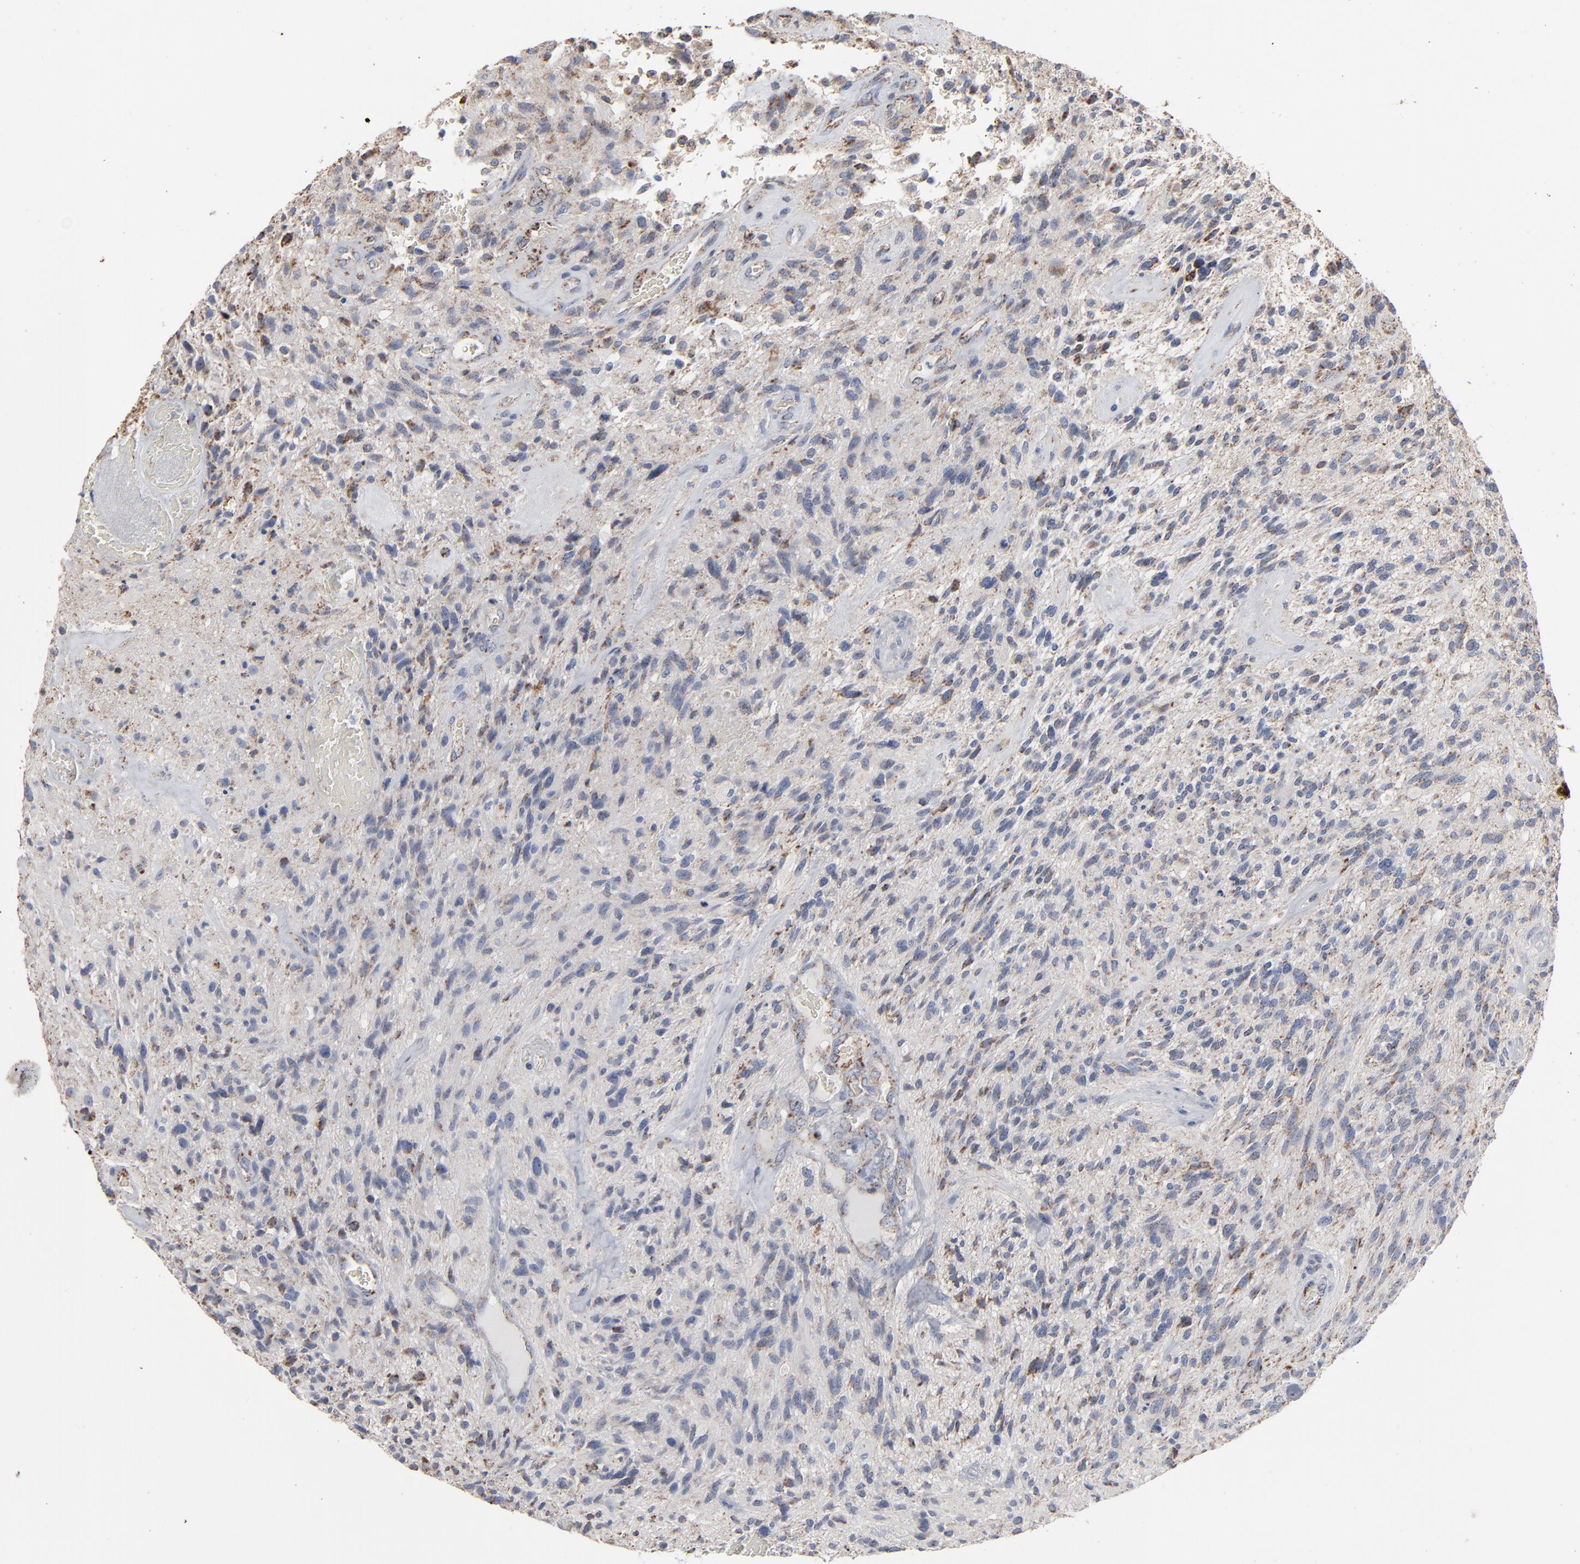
{"staining": {"intensity": "strong", "quantity": "<25%", "location": "cytoplasmic/membranous"}, "tissue": "glioma", "cell_type": "Tumor cells", "image_type": "cancer", "snomed": [{"axis": "morphology", "description": "Normal tissue, NOS"}, {"axis": "morphology", "description": "Glioma, malignant, High grade"}, {"axis": "topography", "description": "Cerebral cortex"}], "caption": "The image displays a brown stain indicating the presence of a protein in the cytoplasmic/membranous of tumor cells in glioma.", "gene": "UQCRC1", "patient": {"sex": "male", "age": 75}}